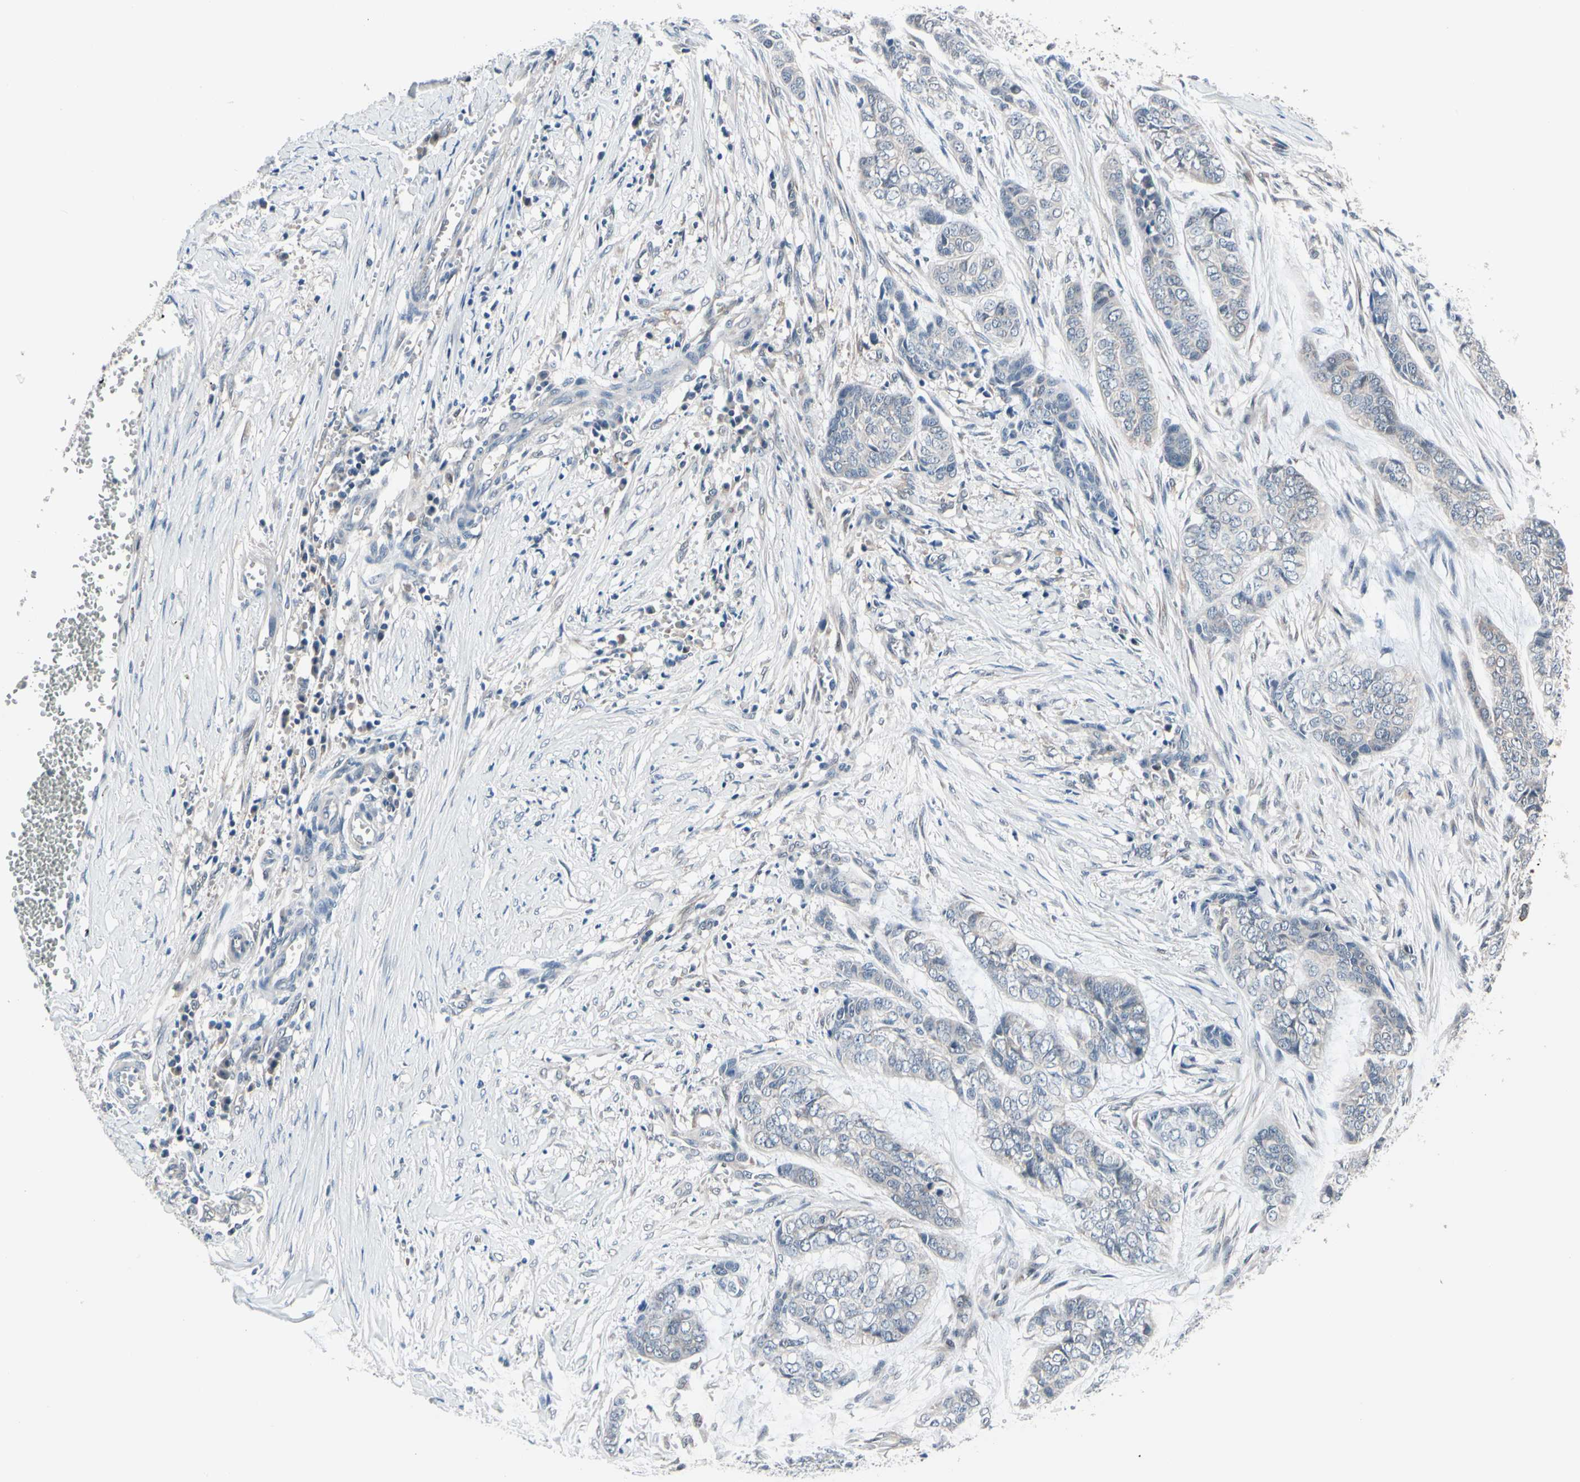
{"staining": {"intensity": "negative", "quantity": "none", "location": "none"}, "tissue": "skin cancer", "cell_type": "Tumor cells", "image_type": "cancer", "snomed": [{"axis": "morphology", "description": "Basal cell carcinoma"}, {"axis": "topography", "description": "Skin"}], "caption": "Tumor cells are negative for brown protein staining in skin cancer.", "gene": "PRDX6", "patient": {"sex": "female", "age": 64}}